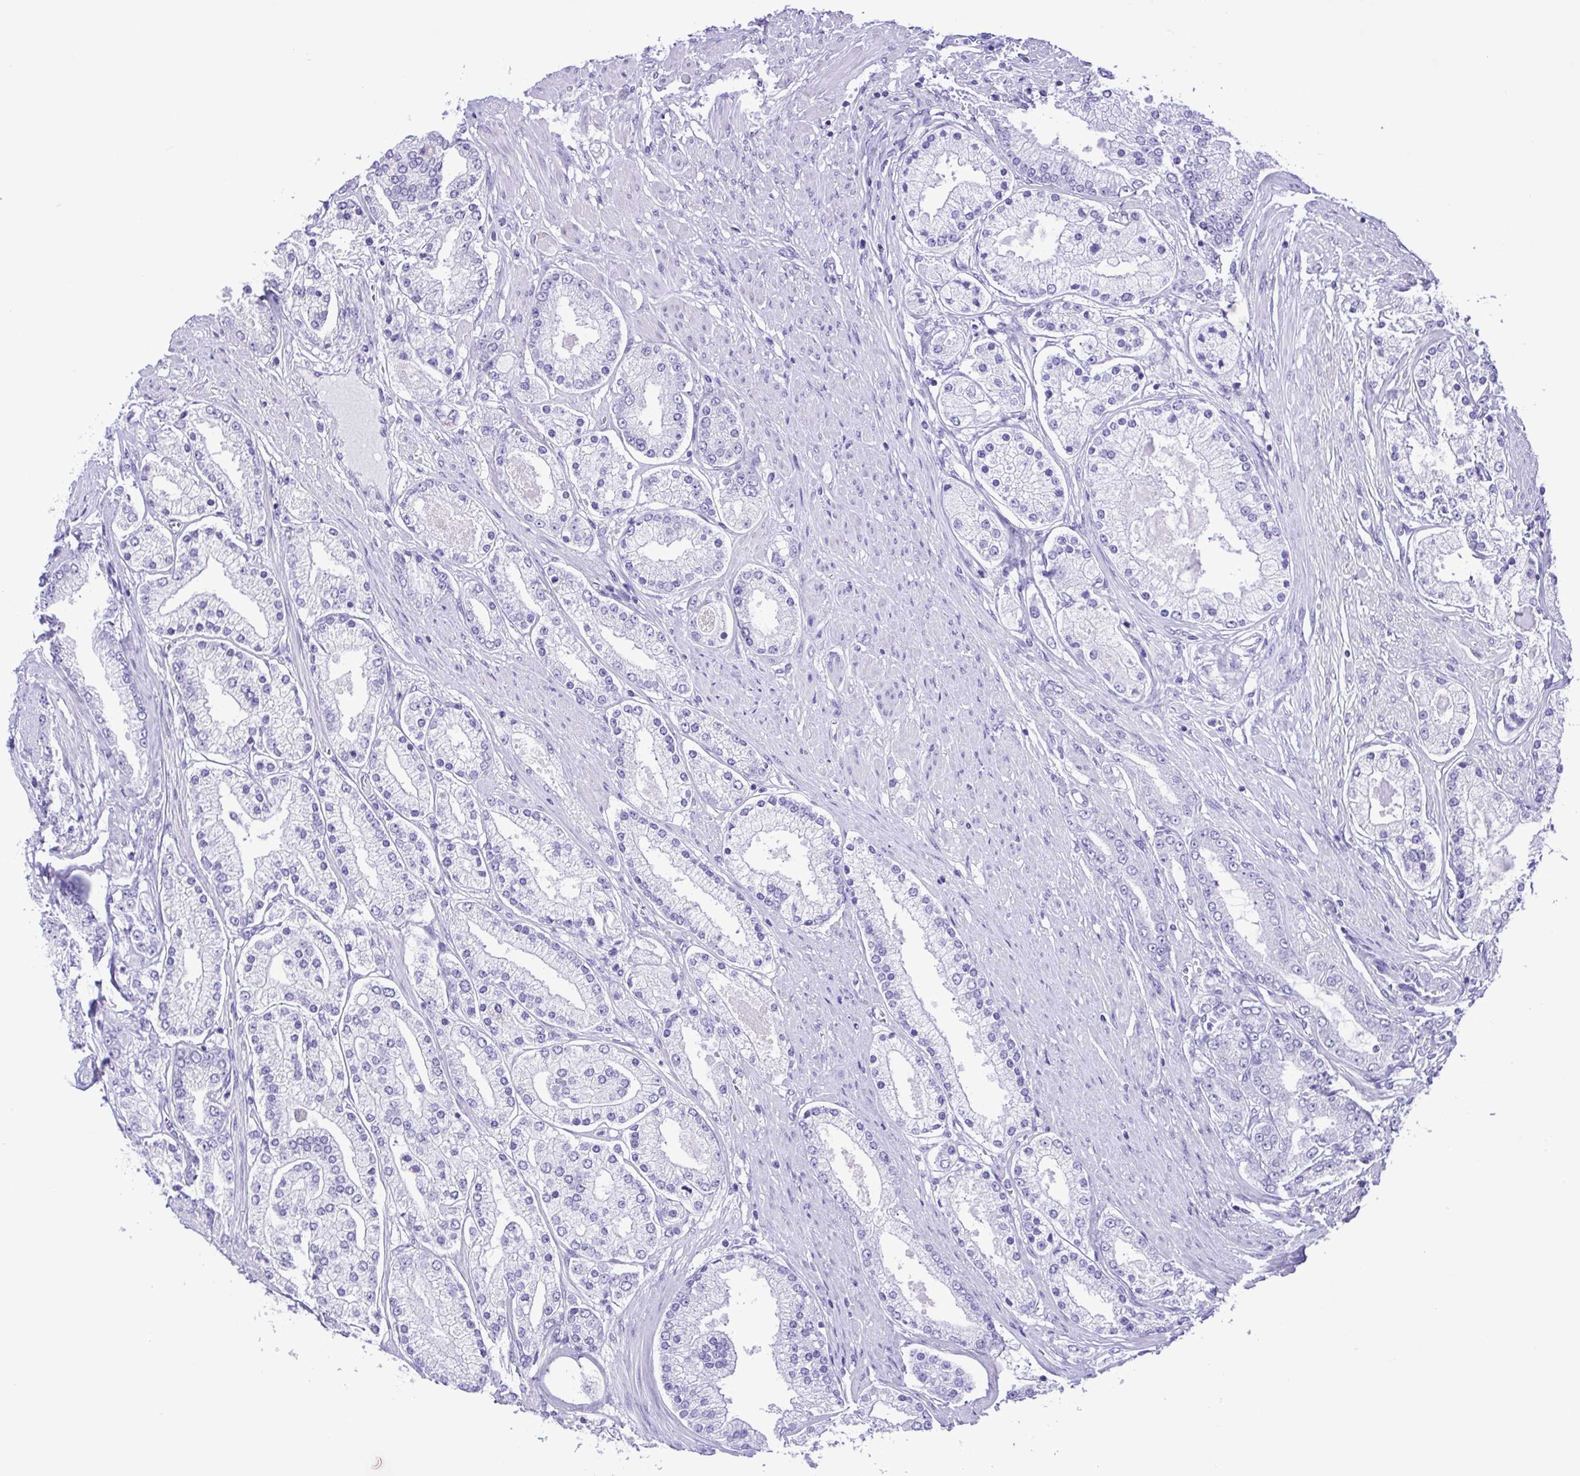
{"staining": {"intensity": "negative", "quantity": "none", "location": "none"}, "tissue": "prostate cancer", "cell_type": "Tumor cells", "image_type": "cancer", "snomed": [{"axis": "morphology", "description": "Adenocarcinoma, High grade"}, {"axis": "topography", "description": "Prostate"}], "caption": "Immunohistochemical staining of prostate cancer demonstrates no significant staining in tumor cells.", "gene": "PAK3", "patient": {"sex": "male", "age": 67}}